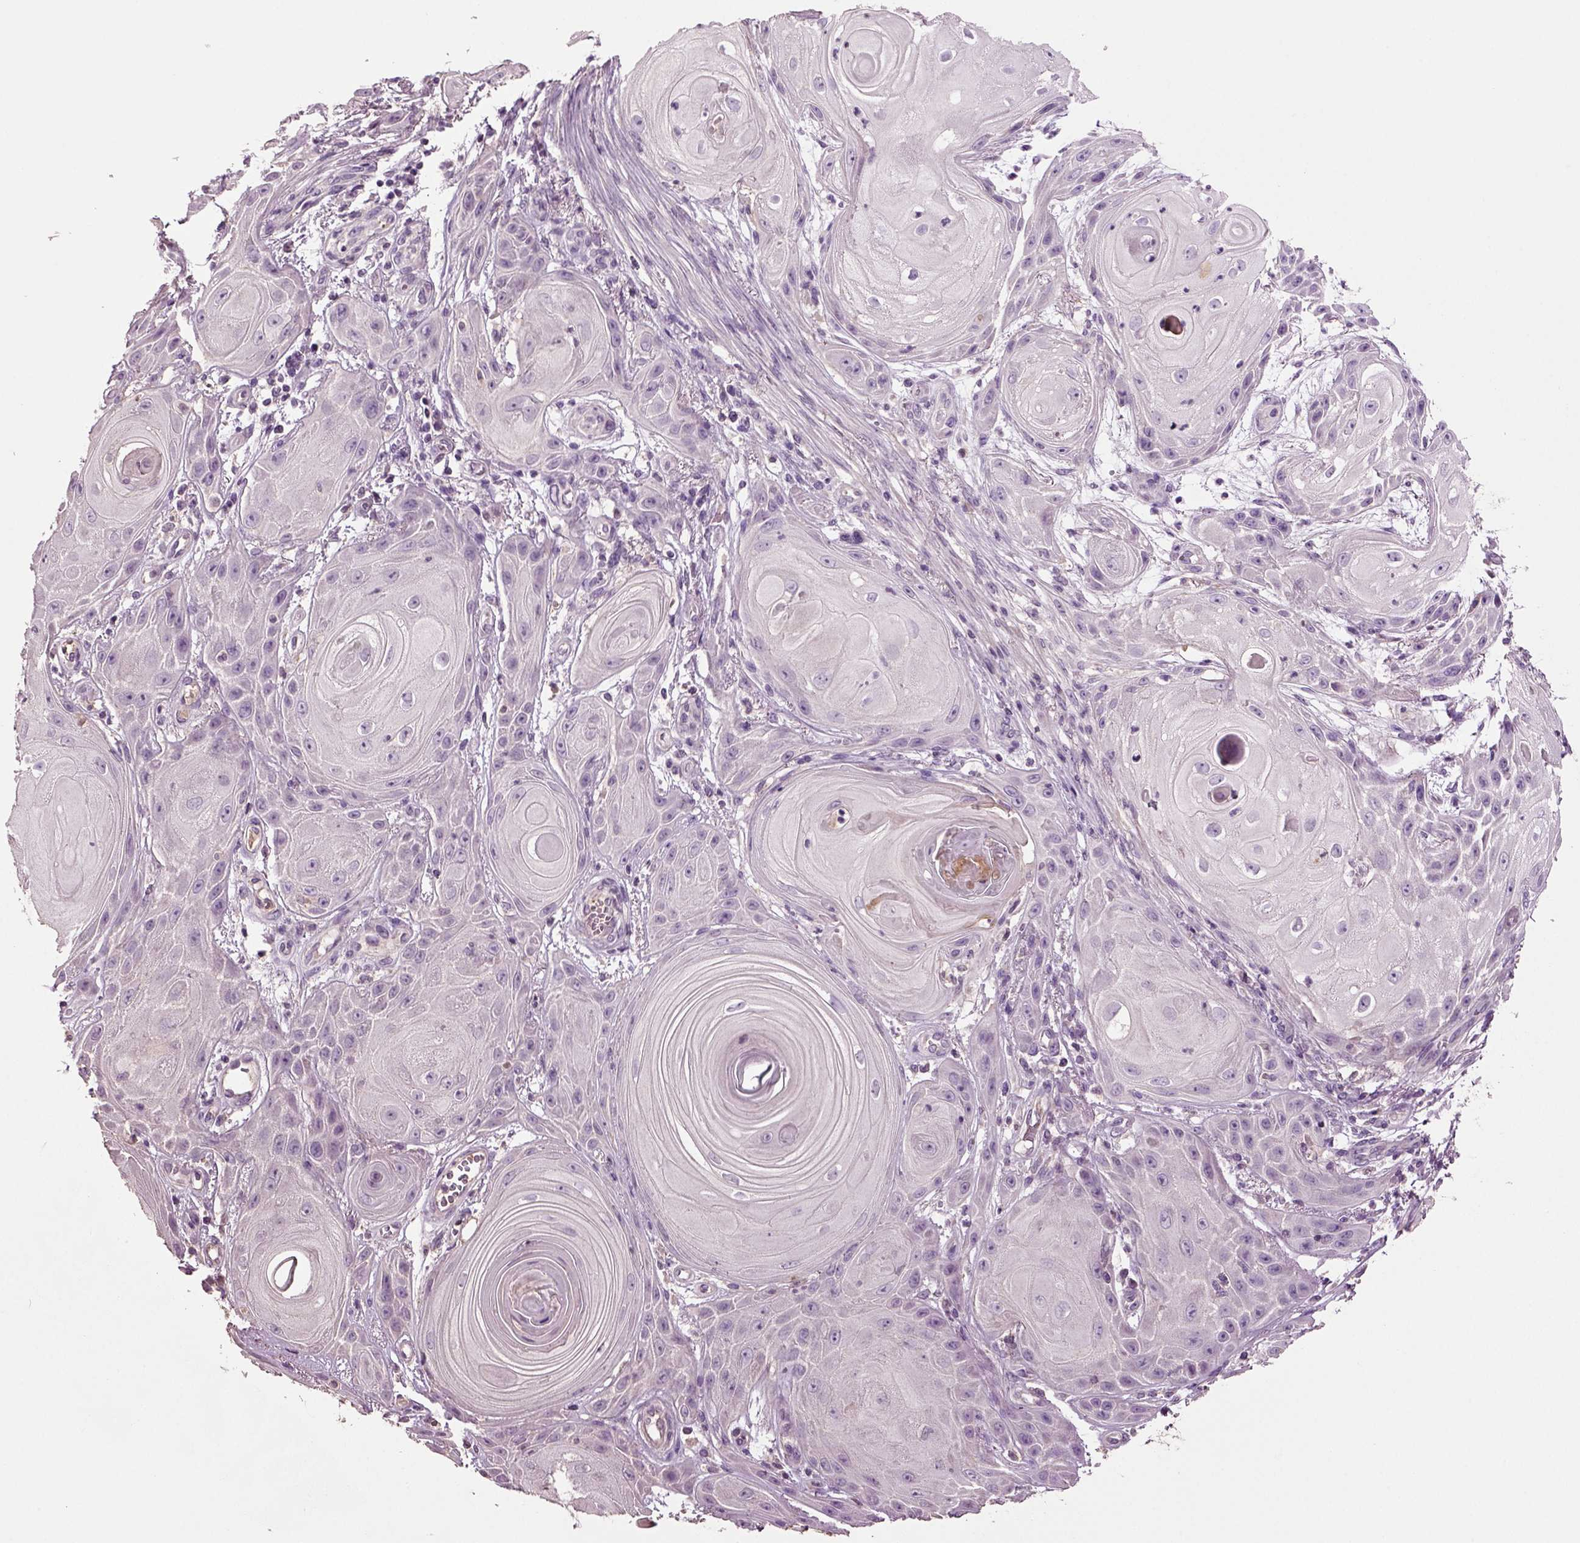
{"staining": {"intensity": "negative", "quantity": "none", "location": "none"}, "tissue": "skin cancer", "cell_type": "Tumor cells", "image_type": "cancer", "snomed": [{"axis": "morphology", "description": "Squamous cell carcinoma, NOS"}, {"axis": "topography", "description": "Skin"}], "caption": "Immunohistochemical staining of skin squamous cell carcinoma shows no significant expression in tumor cells.", "gene": "DEFB118", "patient": {"sex": "male", "age": 62}}